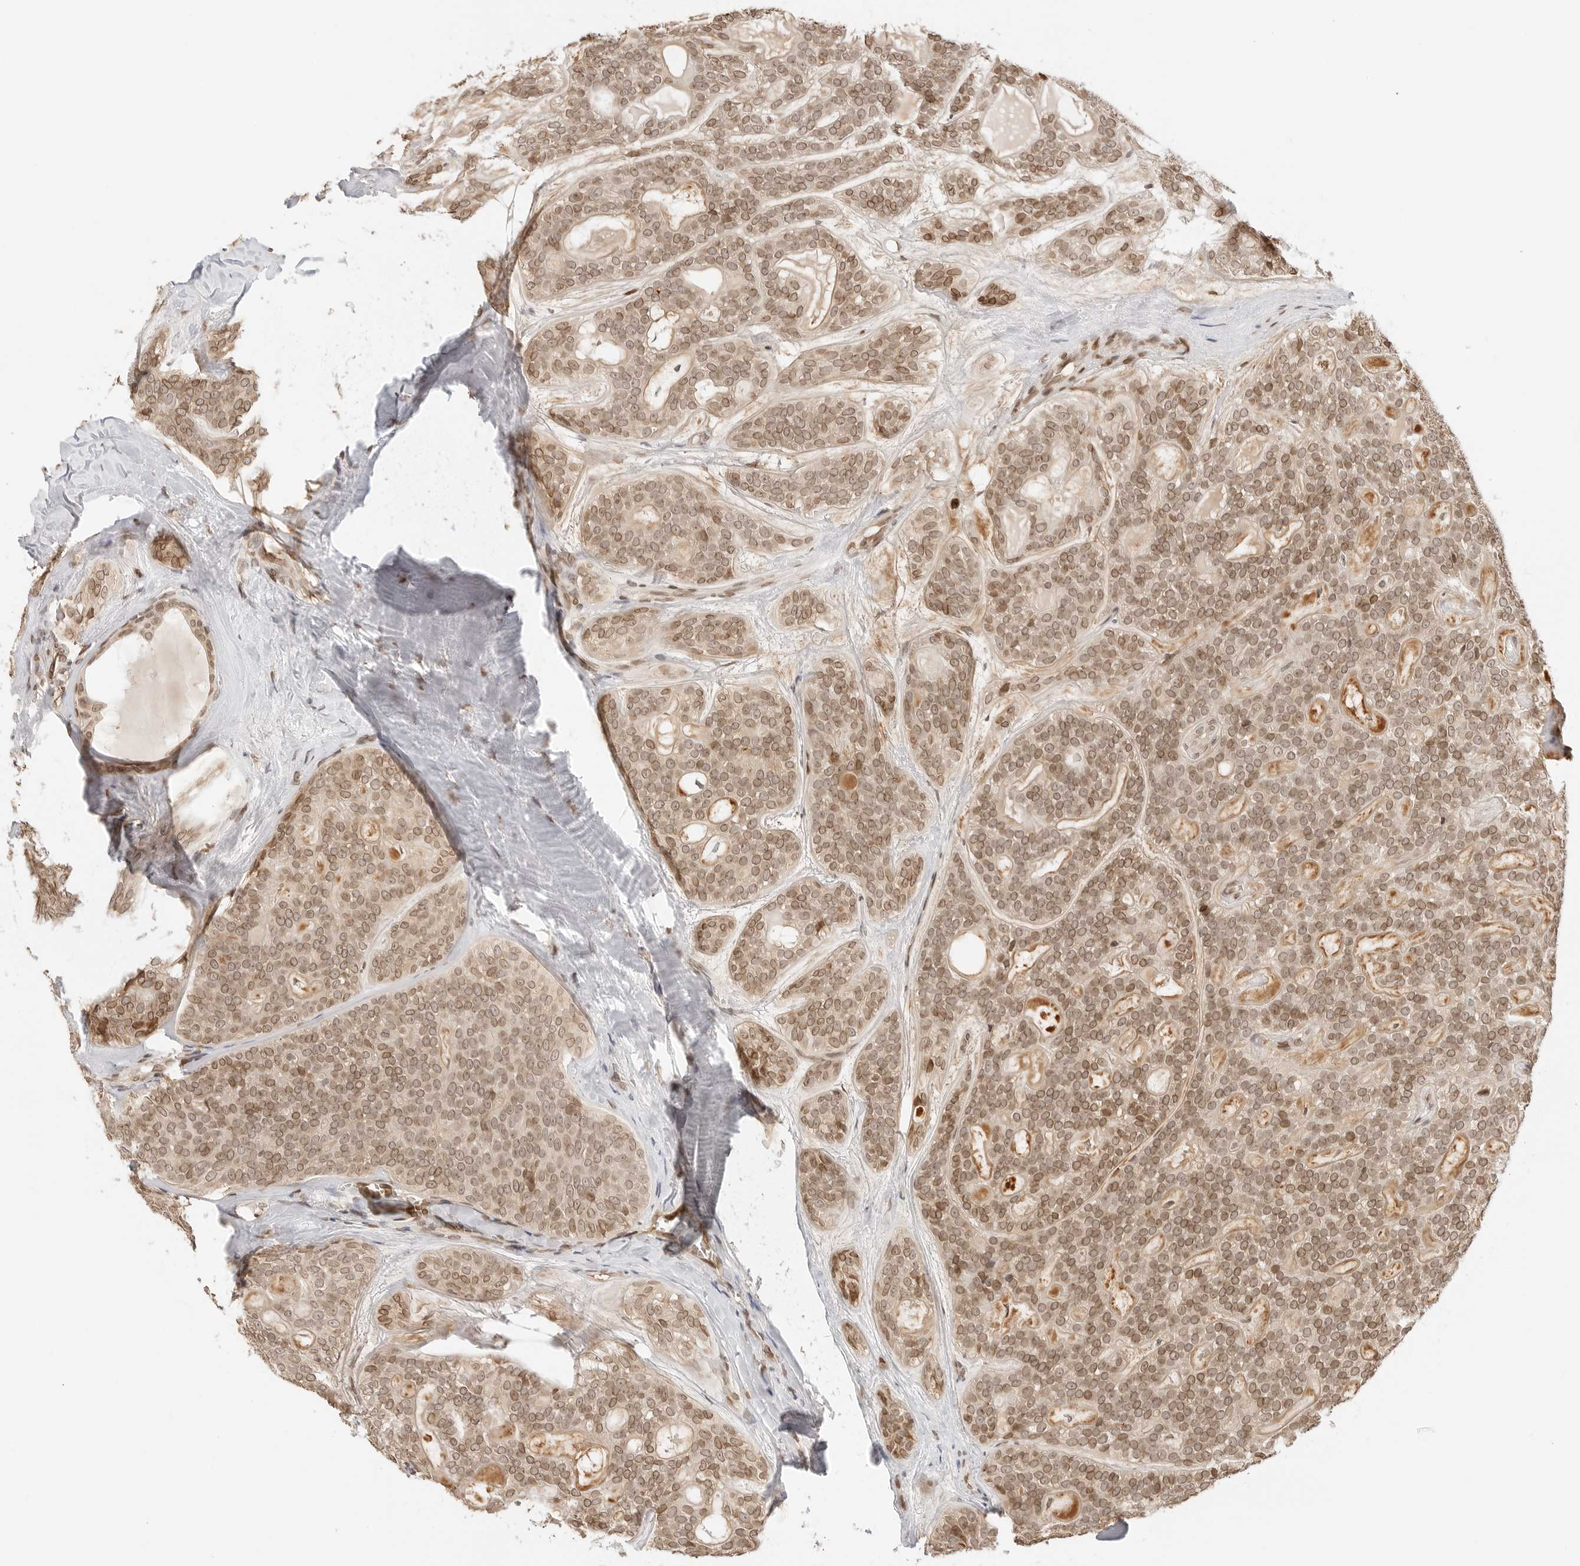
{"staining": {"intensity": "moderate", "quantity": ">75%", "location": "cytoplasmic/membranous,nuclear"}, "tissue": "head and neck cancer", "cell_type": "Tumor cells", "image_type": "cancer", "snomed": [{"axis": "morphology", "description": "Adenocarcinoma, NOS"}, {"axis": "topography", "description": "Head-Neck"}], "caption": "Protein staining of head and neck cancer (adenocarcinoma) tissue shows moderate cytoplasmic/membranous and nuclear expression in approximately >75% of tumor cells. (Stains: DAB (3,3'-diaminobenzidine) in brown, nuclei in blue, Microscopy: brightfield microscopy at high magnification).", "gene": "POLH", "patient": {"sex": "male", "age": 66}}